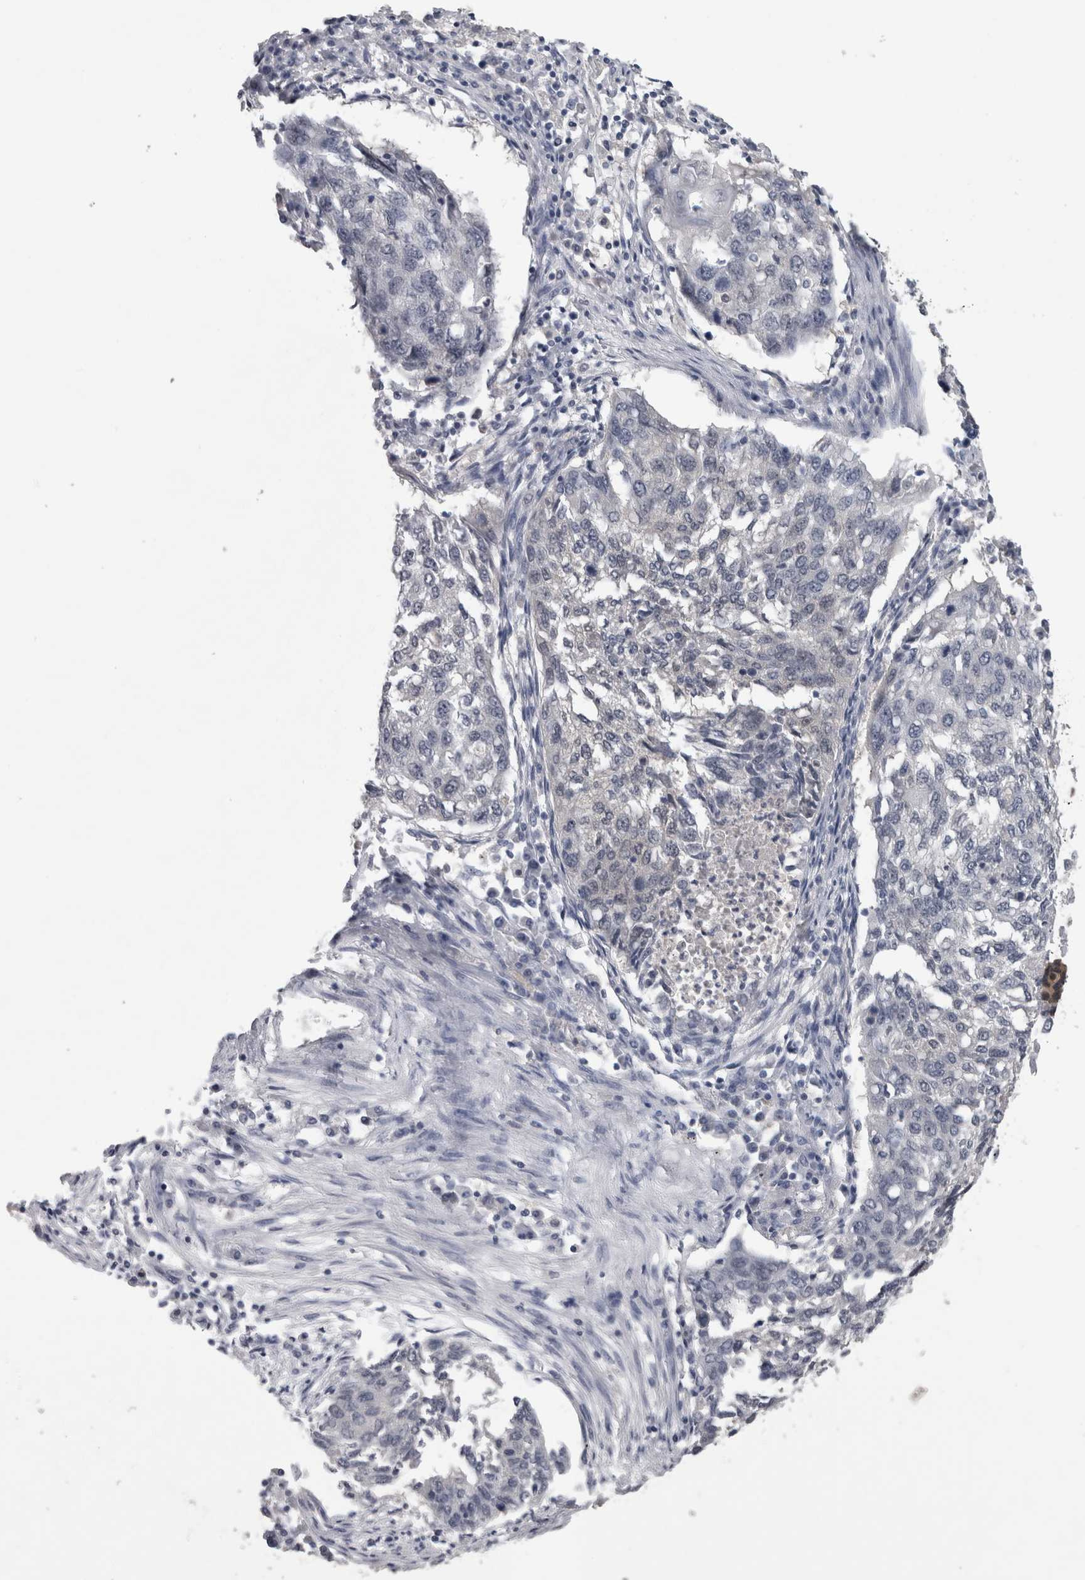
{"staining": {"intensity": "negative", "quantity": "none", "location": "none"}, "tissue": "lung cancer", "cell_type": "Tumor cells", "image_type": "cancer", "snomed": [{"axis": "morphology", "description": "Squamous cell carcinoma, NOS"}, {"axis": "topography", "description": "Lung"}], "caption": "High power microscopy photomicrograph of an IHC photomicrograph of lung cancer (squamous cell carcinoma), revealing no significant expression in tumor cells. Brightfield microscopy of immunohistochemistry (IHC) stained with DAB (3,3'-diaminobenzidine) (brown) and hematoxylin (blue), captured at high magnification.", "gene": "NAPRT", "patient": {"sex": "female", "age": 63}}